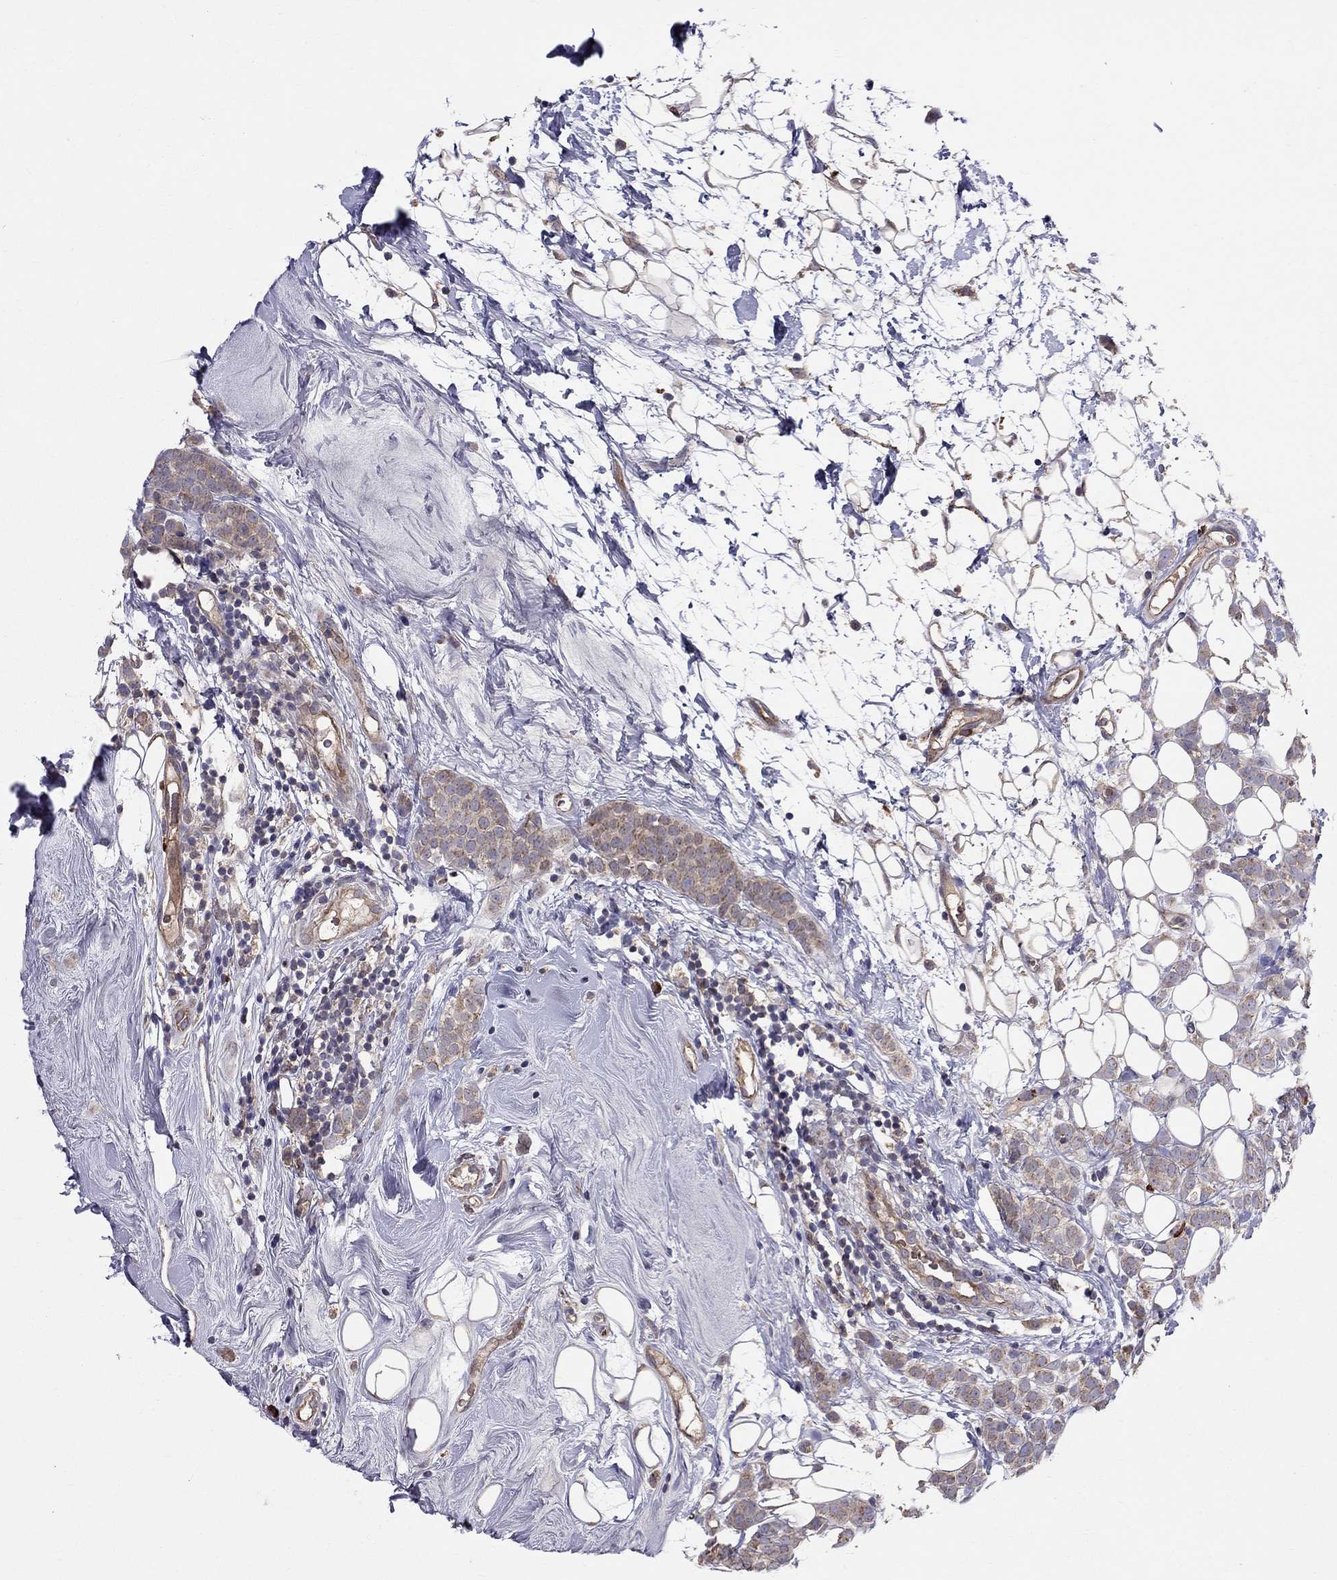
{"staining": {"intensity": "moderate", "quantity": ">75%", "location": "cytoplasmic/membranous"}, "tissue": "breast cancer", "cell_type": "Tumor cells", "image_type": "cancer", "snomed": [{"axis": "morphology", "description": "Lobular carcinoma"}, {"axis": "topography", "description": "Breast"}], "caption": "Breast cancer (lobular carcinoma) stained with DAB (3,3'-diaminobenzidine) immunohistochemistry demonstrates medium levels of moderate cytoplasmic/membranous expression in approximately >75% of tumor cells.", "gene": "PIK3CG", "patient": {"sex": "female", "age": 49}}